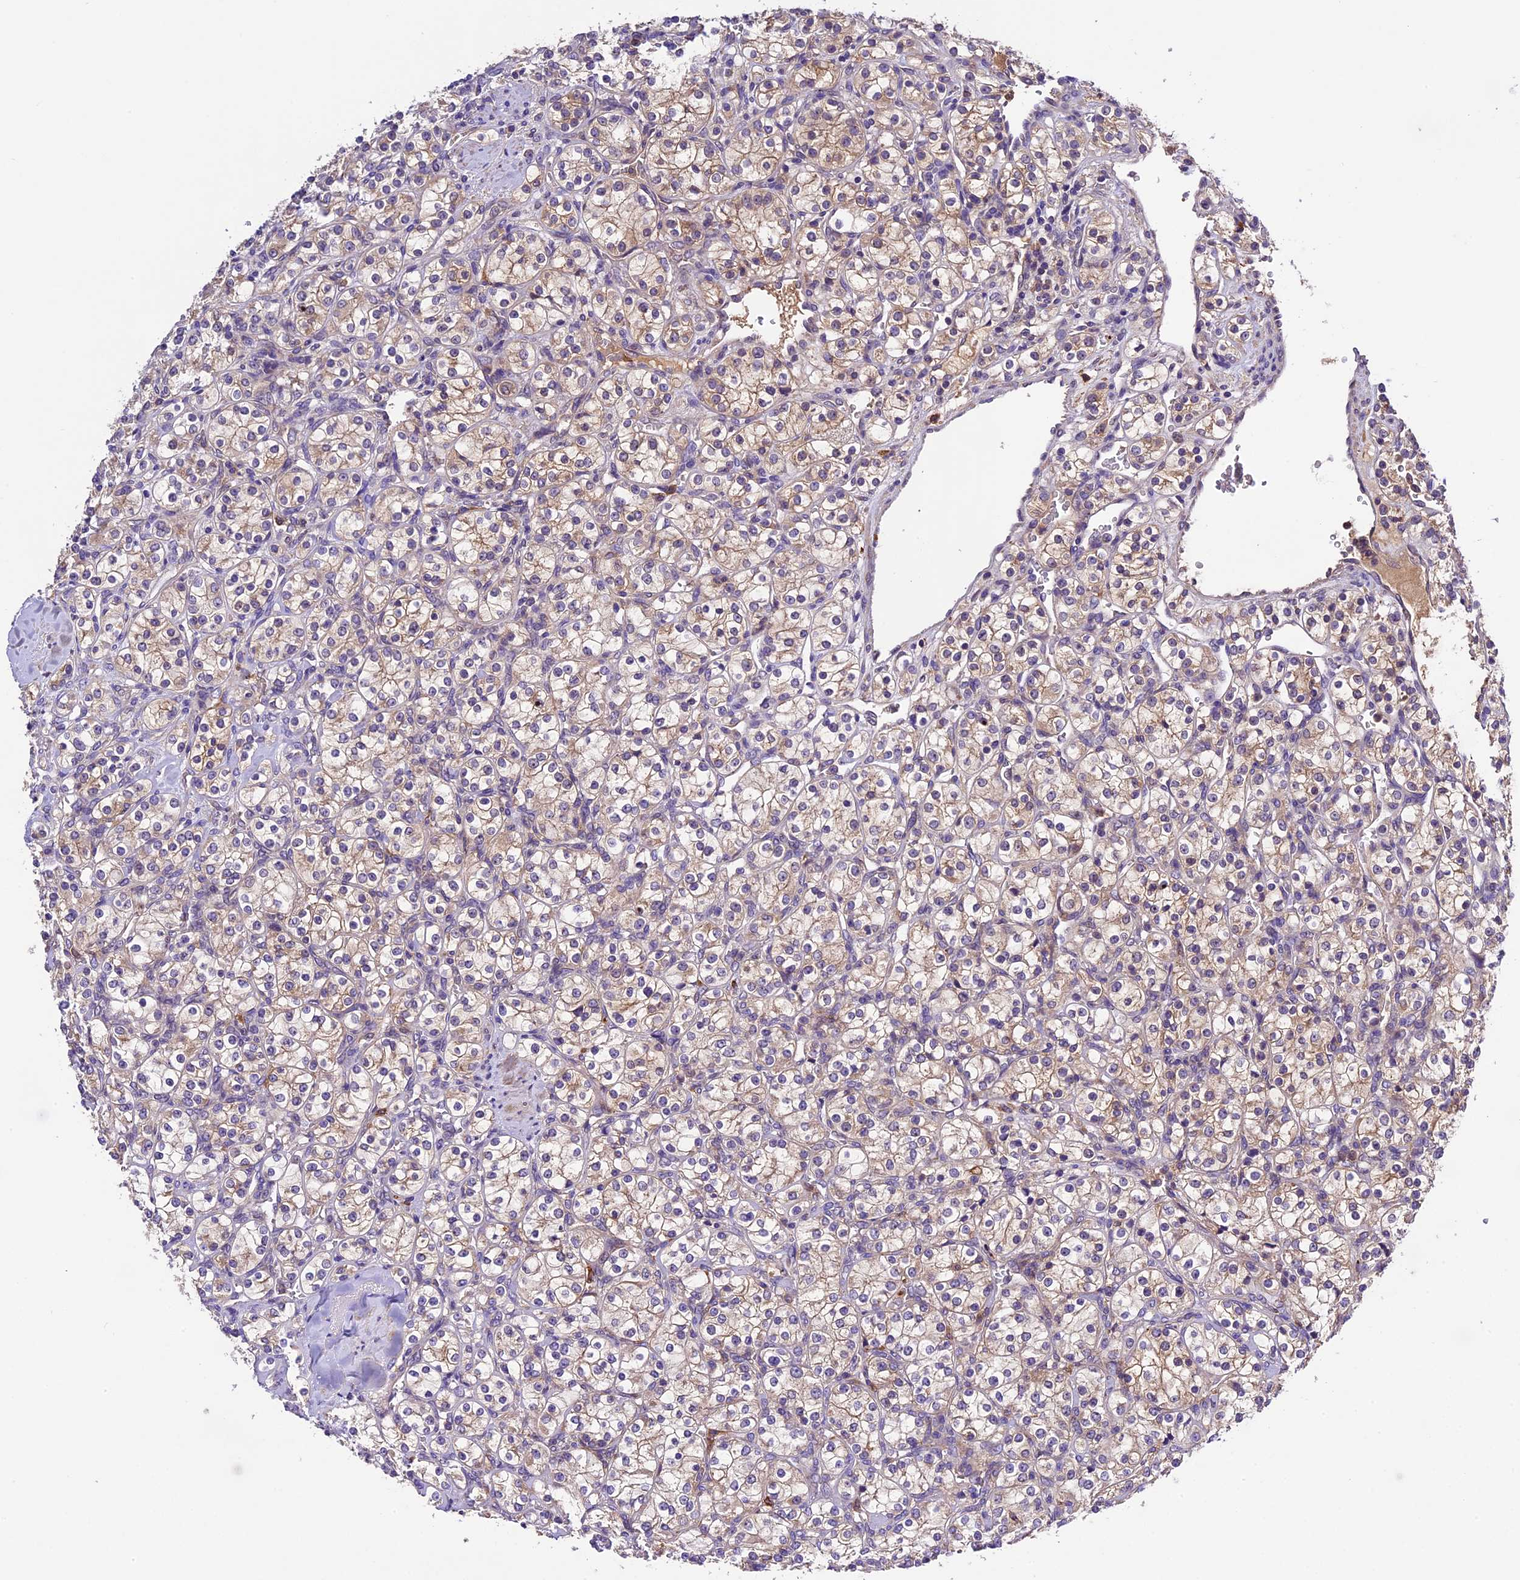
{"staining": {"intensity": "weak", "quantity": ">75%", "location": "cytoplasmic/membranous"}, "tissue": "renal cancer", "cell_type": "Tumor cells", "image_type": "cancer", "snomed": [{"axis": "morphology", "description": "Adenocarcinoma, NOS"}, {"axis": "topography", "description": "Kidney"}], "caption": "Protein staining of adenocarcinoma (renal) tissue displays weak cytoplasmic/membranous staining in about >75% of tumor cells.", "gene": "CILP2", "patient": {"sex": "male", "age": 77}}